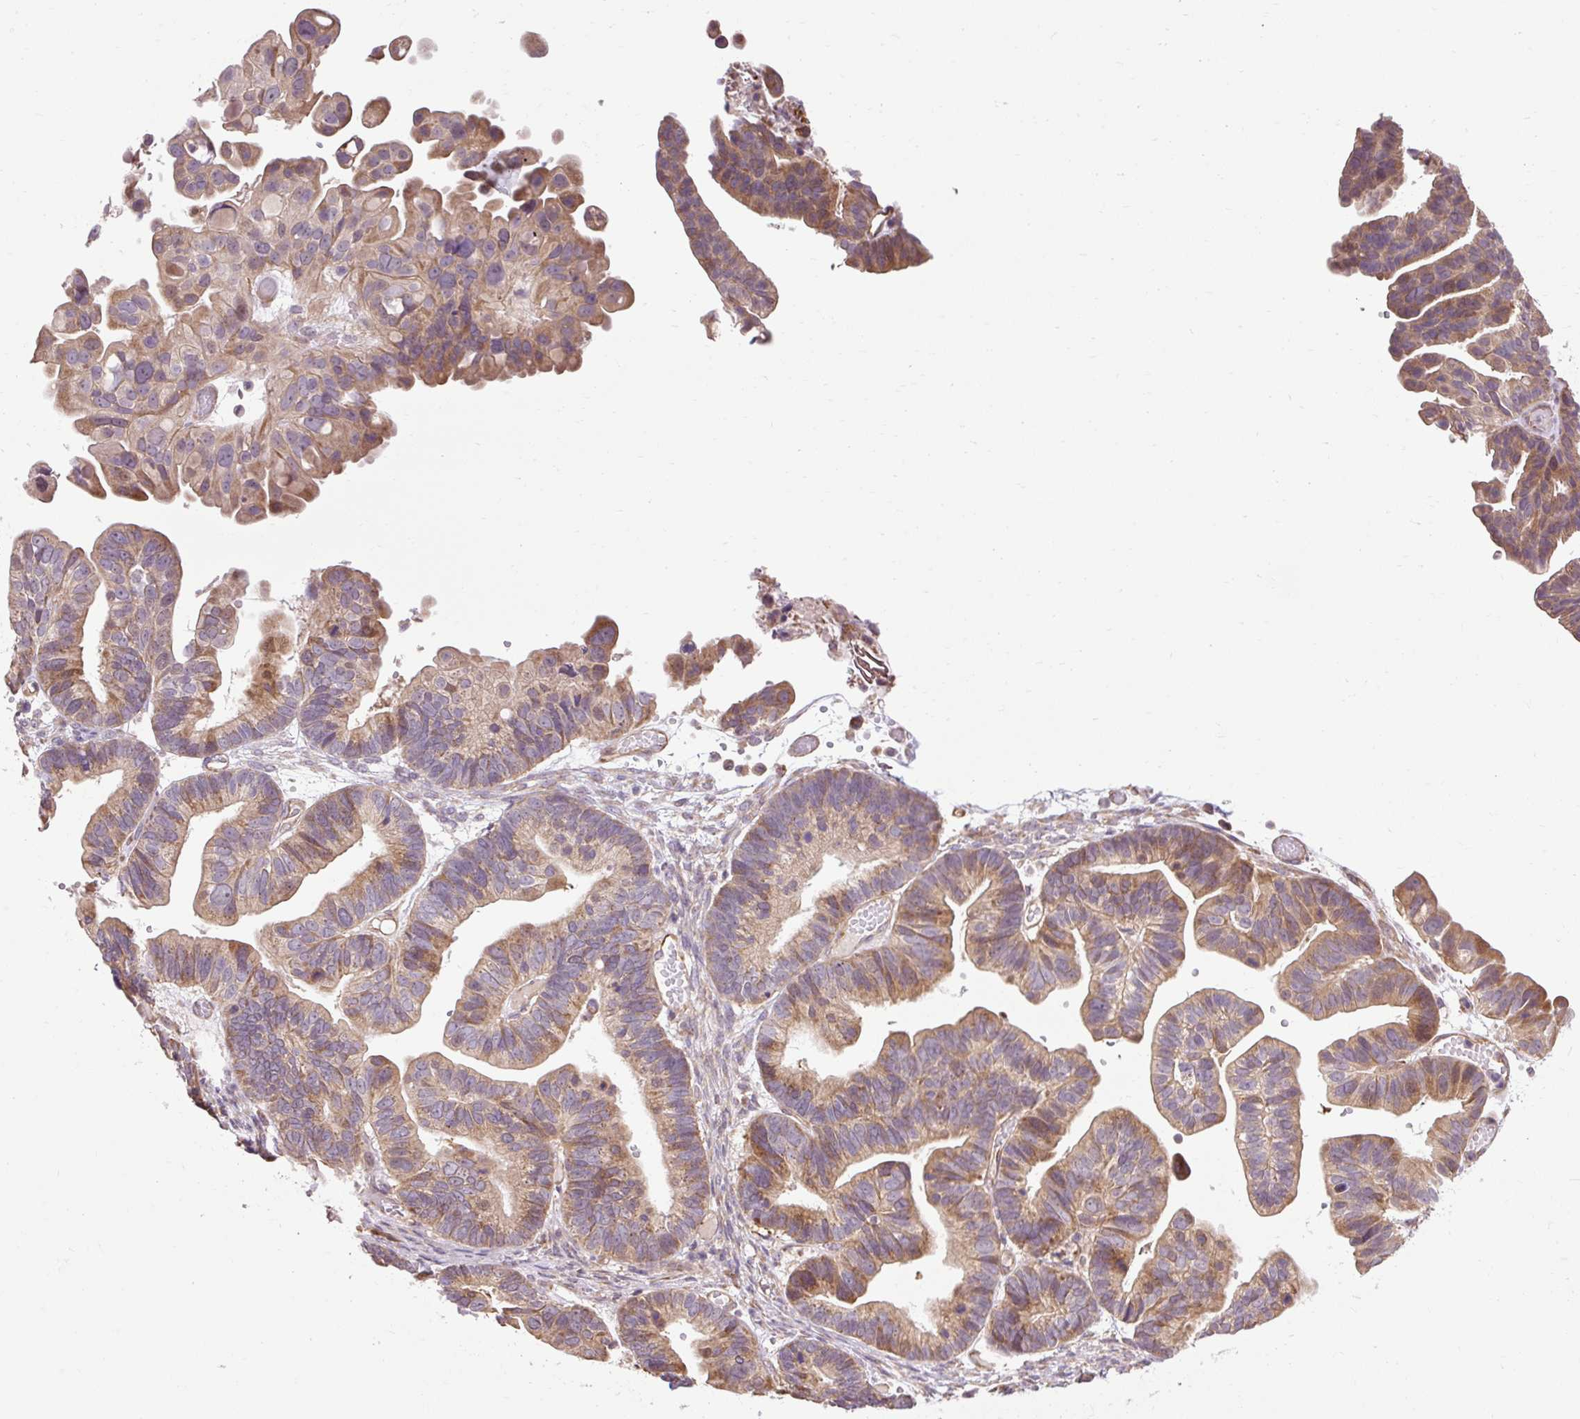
{"staining": {"intensity": "moderate", "quantity": ">75%", "location": "cytoplasmic/membranous"}, "tissue": "ovarian cancer", "cell_type": "Tumor cells", "image_type": "cancer", "snomed": [{"axis": "morphology", "description": "Cystadenocarcinoma, serous, NOS"}, {"axis": "topography", "description": "Ovary"}], "caption": "Ovarian cancer (serous cystadenocarcinoma) was stained to show a protein in brown. There is medium levels of moderate cytoplasmic/membranous positivity in approximately >75% of tumor cells. (DAB (3,3'-diaminobenzidine) IHC with brightfield microscopy, high magnification).", "gene": "FLRT1", "patient": {"sex": "female", "age": 56}}